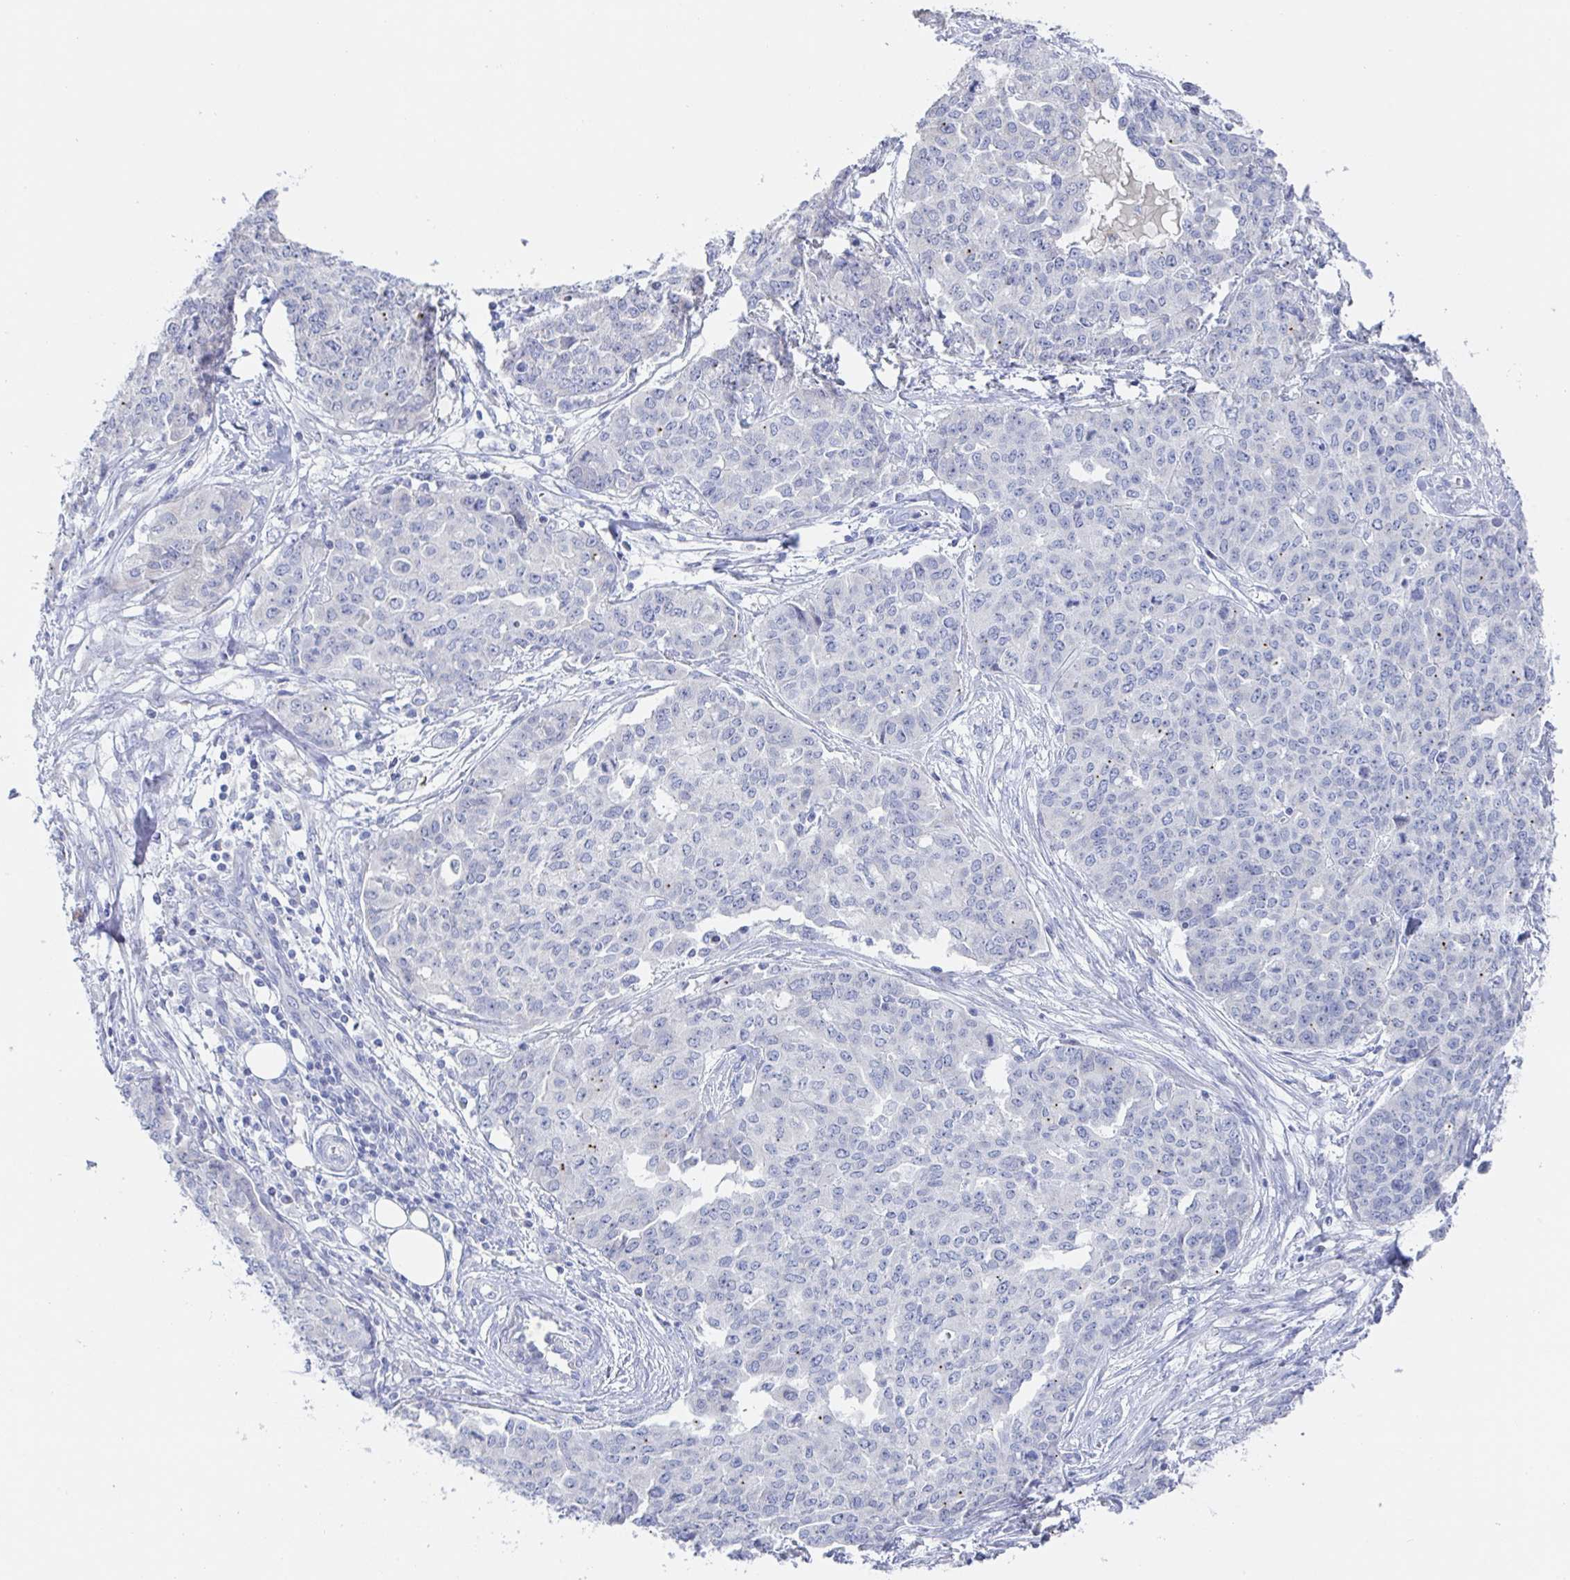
{"staining": {"intensity": "negative", "quantity": "none", "location": "none"}, "tissue": "ovarian cancer", "cell_type": "Tumor cells", "image_type": "cancer", "snomed": [{"axis": "morphology", "description": "Cystadenocarcinoma, serous, NOS"}, {"axis": "topography", "description": "Soft tissue"}, {"axis": "topography", "description": "Ovary"}], "caption": "This is an IHC histopathology image of human ovarian cancer. There is no expression in tumor cells.", "gene": "SIAH3", "patient": {"sex": "female", "age": 57}}